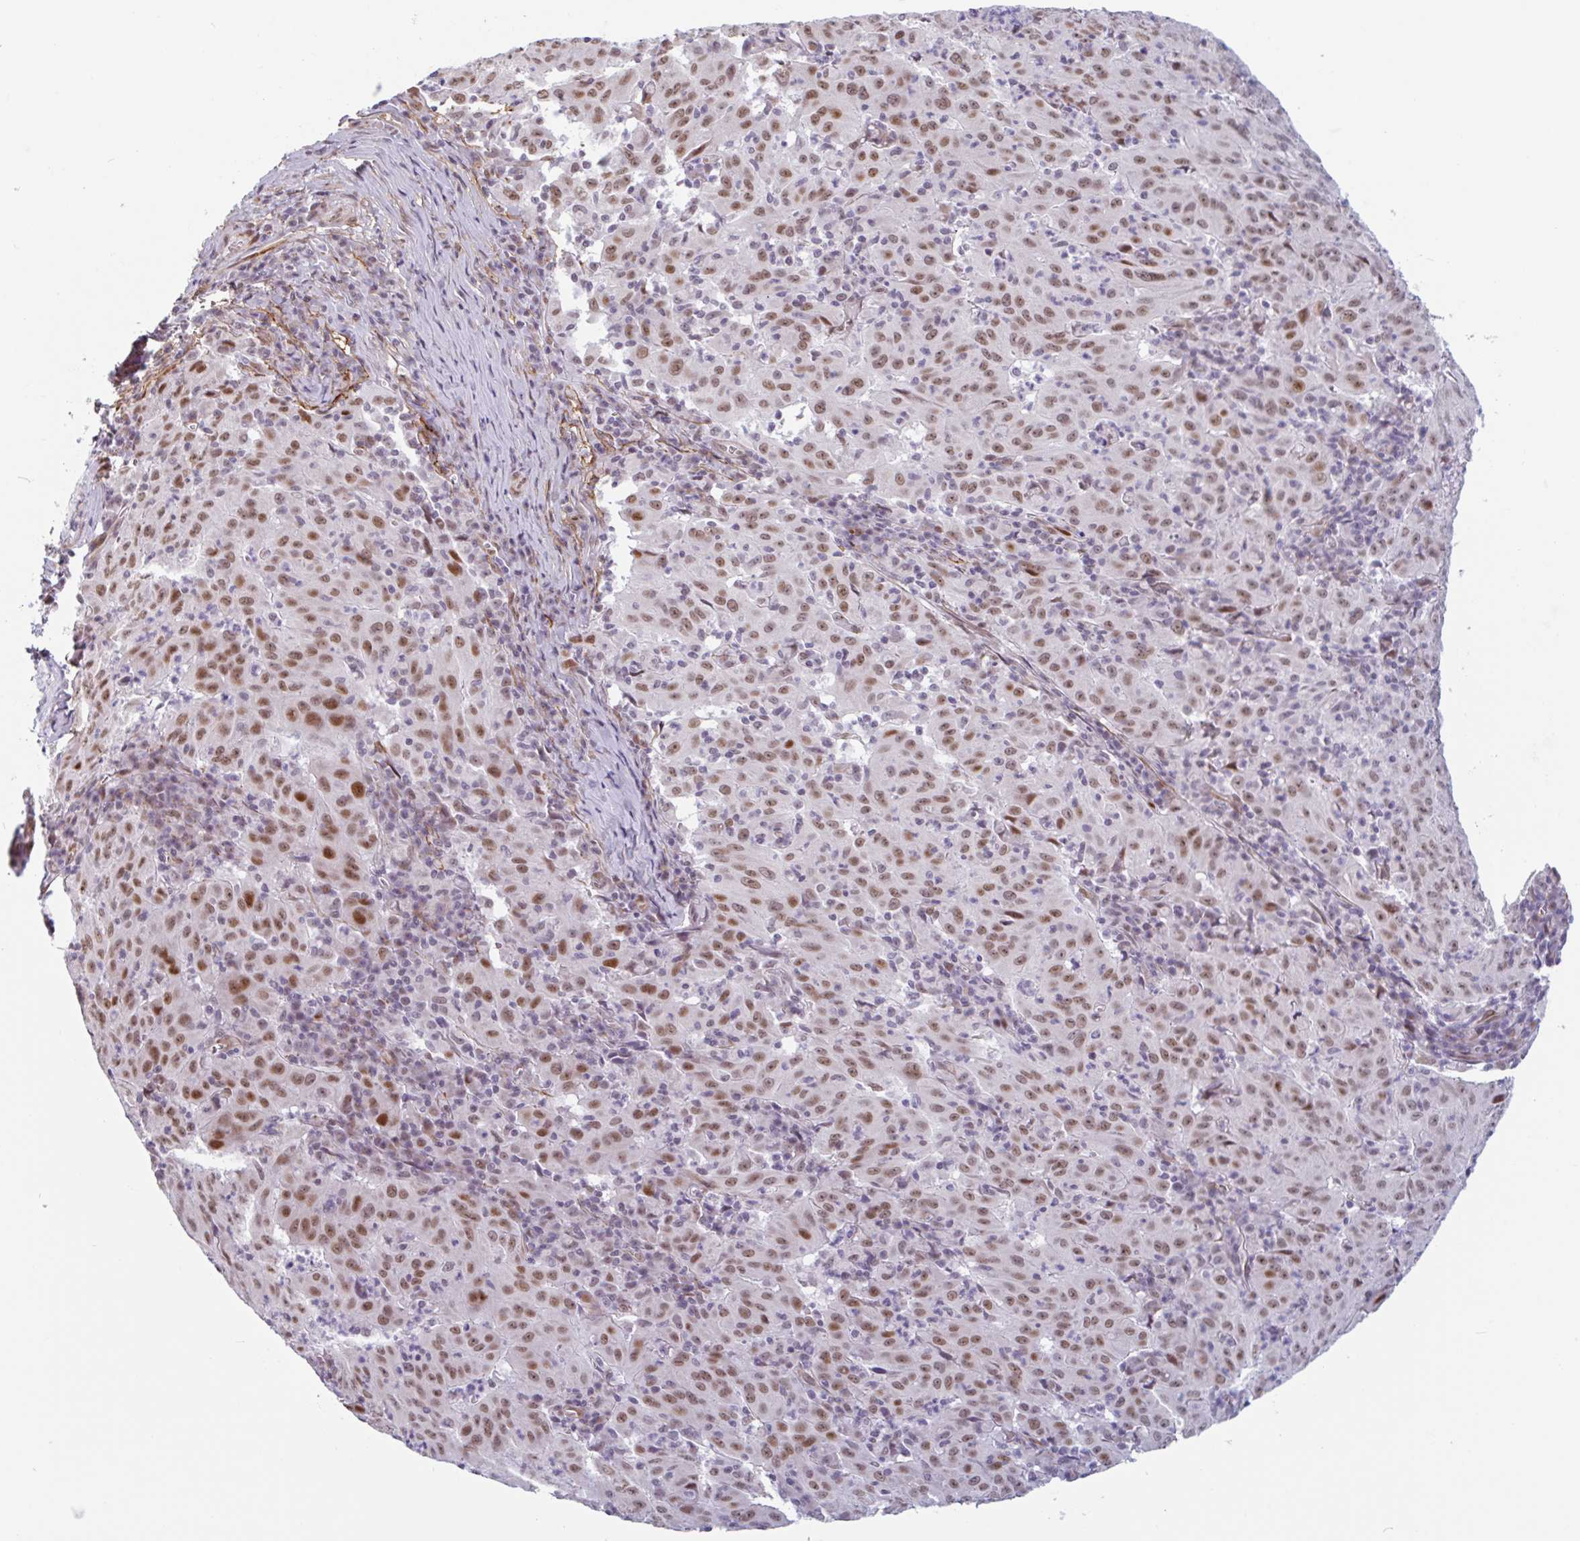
{"staining": {"intensity": "moderate", "quantity": ">75%", "location": "nuclear"}, "tissue": "pancreatic cancer", "cell_type": "Tumor cells", "image_type": "cancer", "snomed": [{"axis": "morphology", "description": "Adenocarcinoma, NOS"}, {"axis": "topography", "description": "Pancreas"}], "caption": "Moderate nuclear positivity is present in about >75% of tumor cells in pancreatic cancer.", "gene": "TMEM119", "patient": {"sex": "male", "age": 63}}